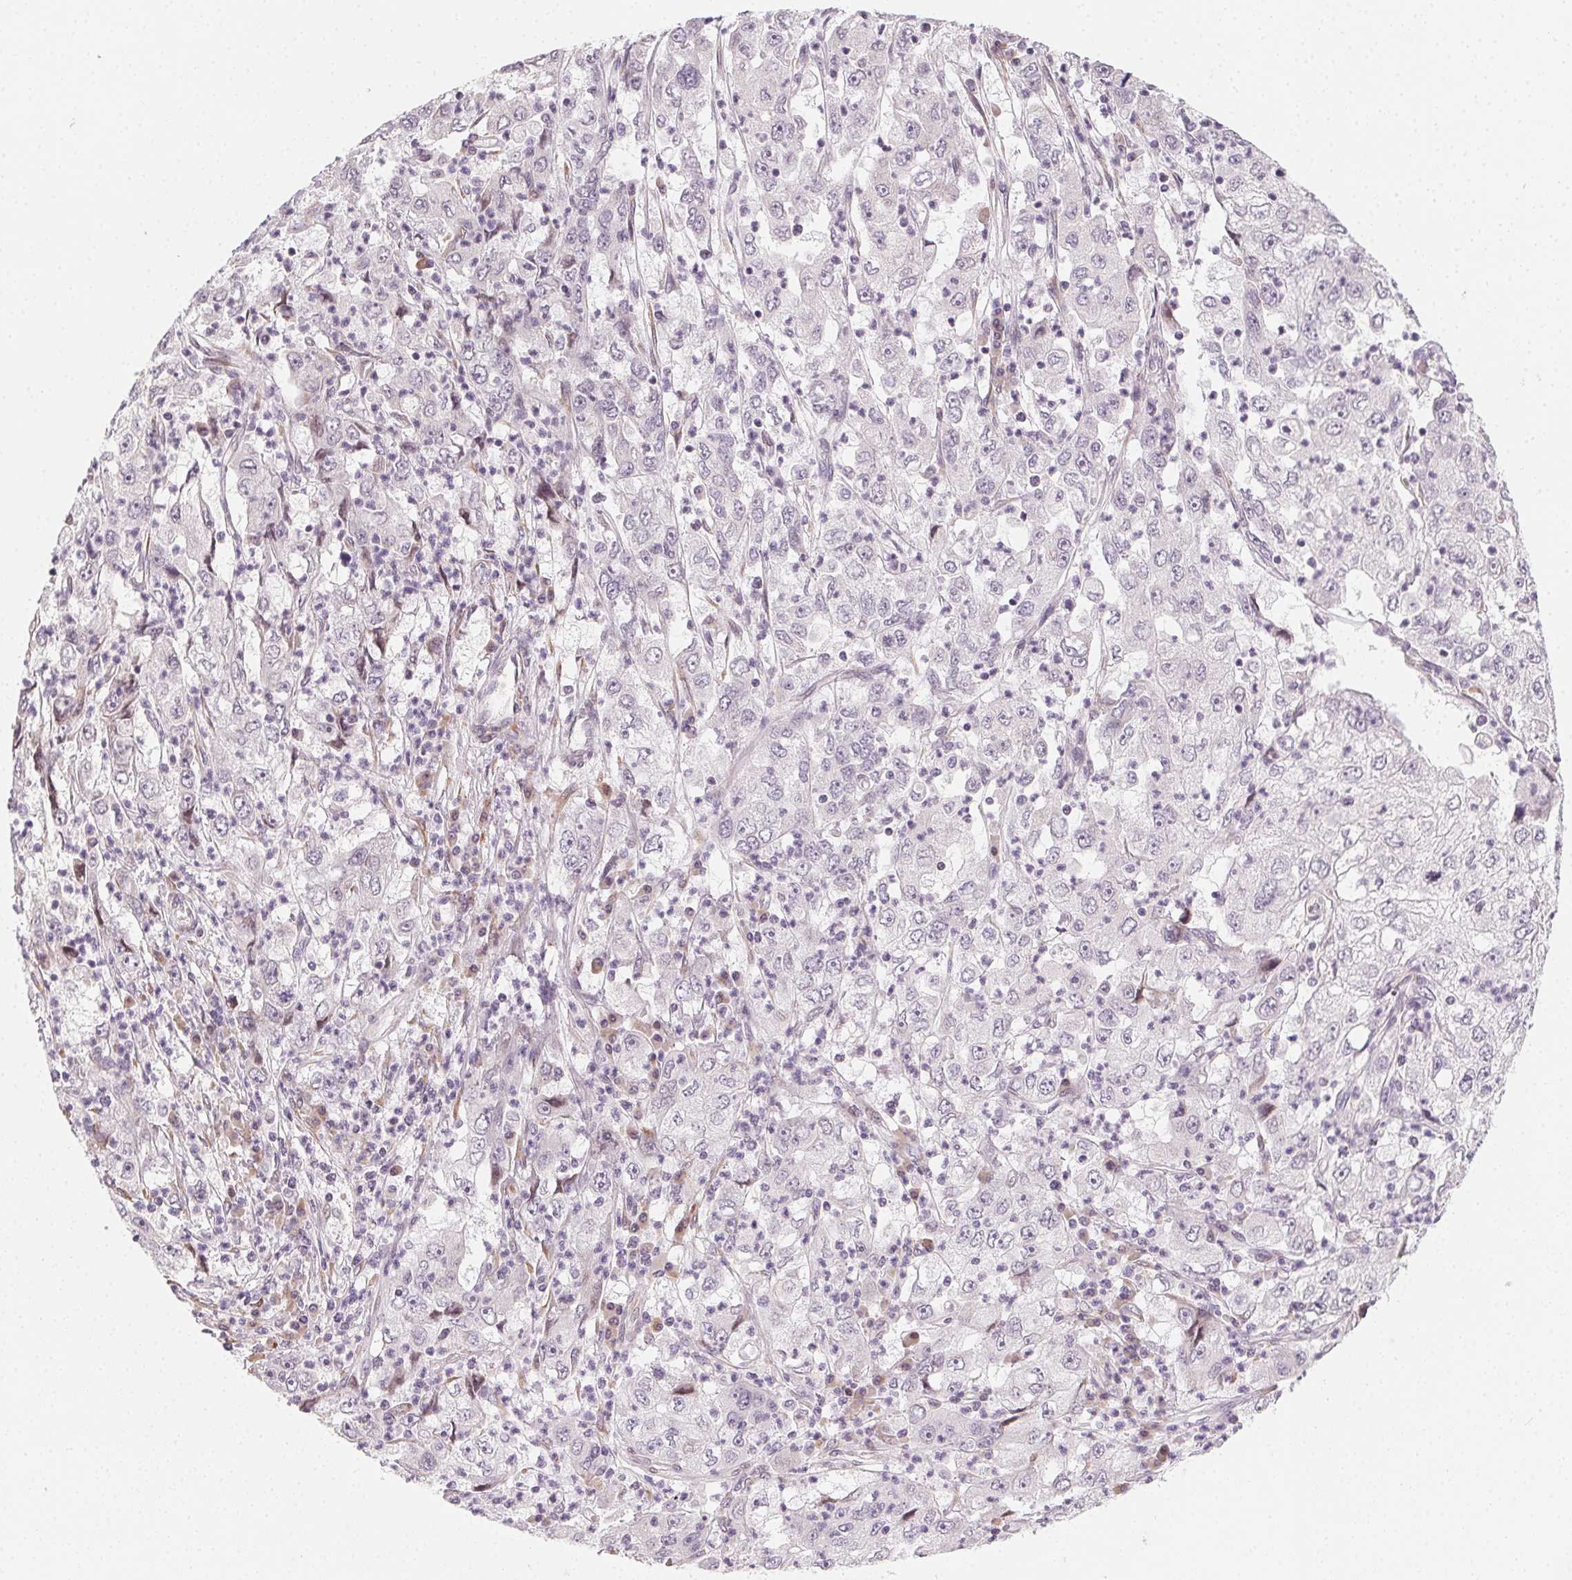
{"staining": {"intensity": "negative", "quantity": "none", "location": "none"}, "tissue": "cervical cancer", "cell_type": "Tumor cells", "image_type": "cancer", "snomed": [{"axis": "morphology", "description": "Squamous cell carcinoma, NOS"}, {"axis": "topography", "description": "Cervix"}], "caption": "There is no significant expression in tumor cells of cervical cancer.", "gene": "CCDC96", "patient": {"sex": "female", "age": 36}}